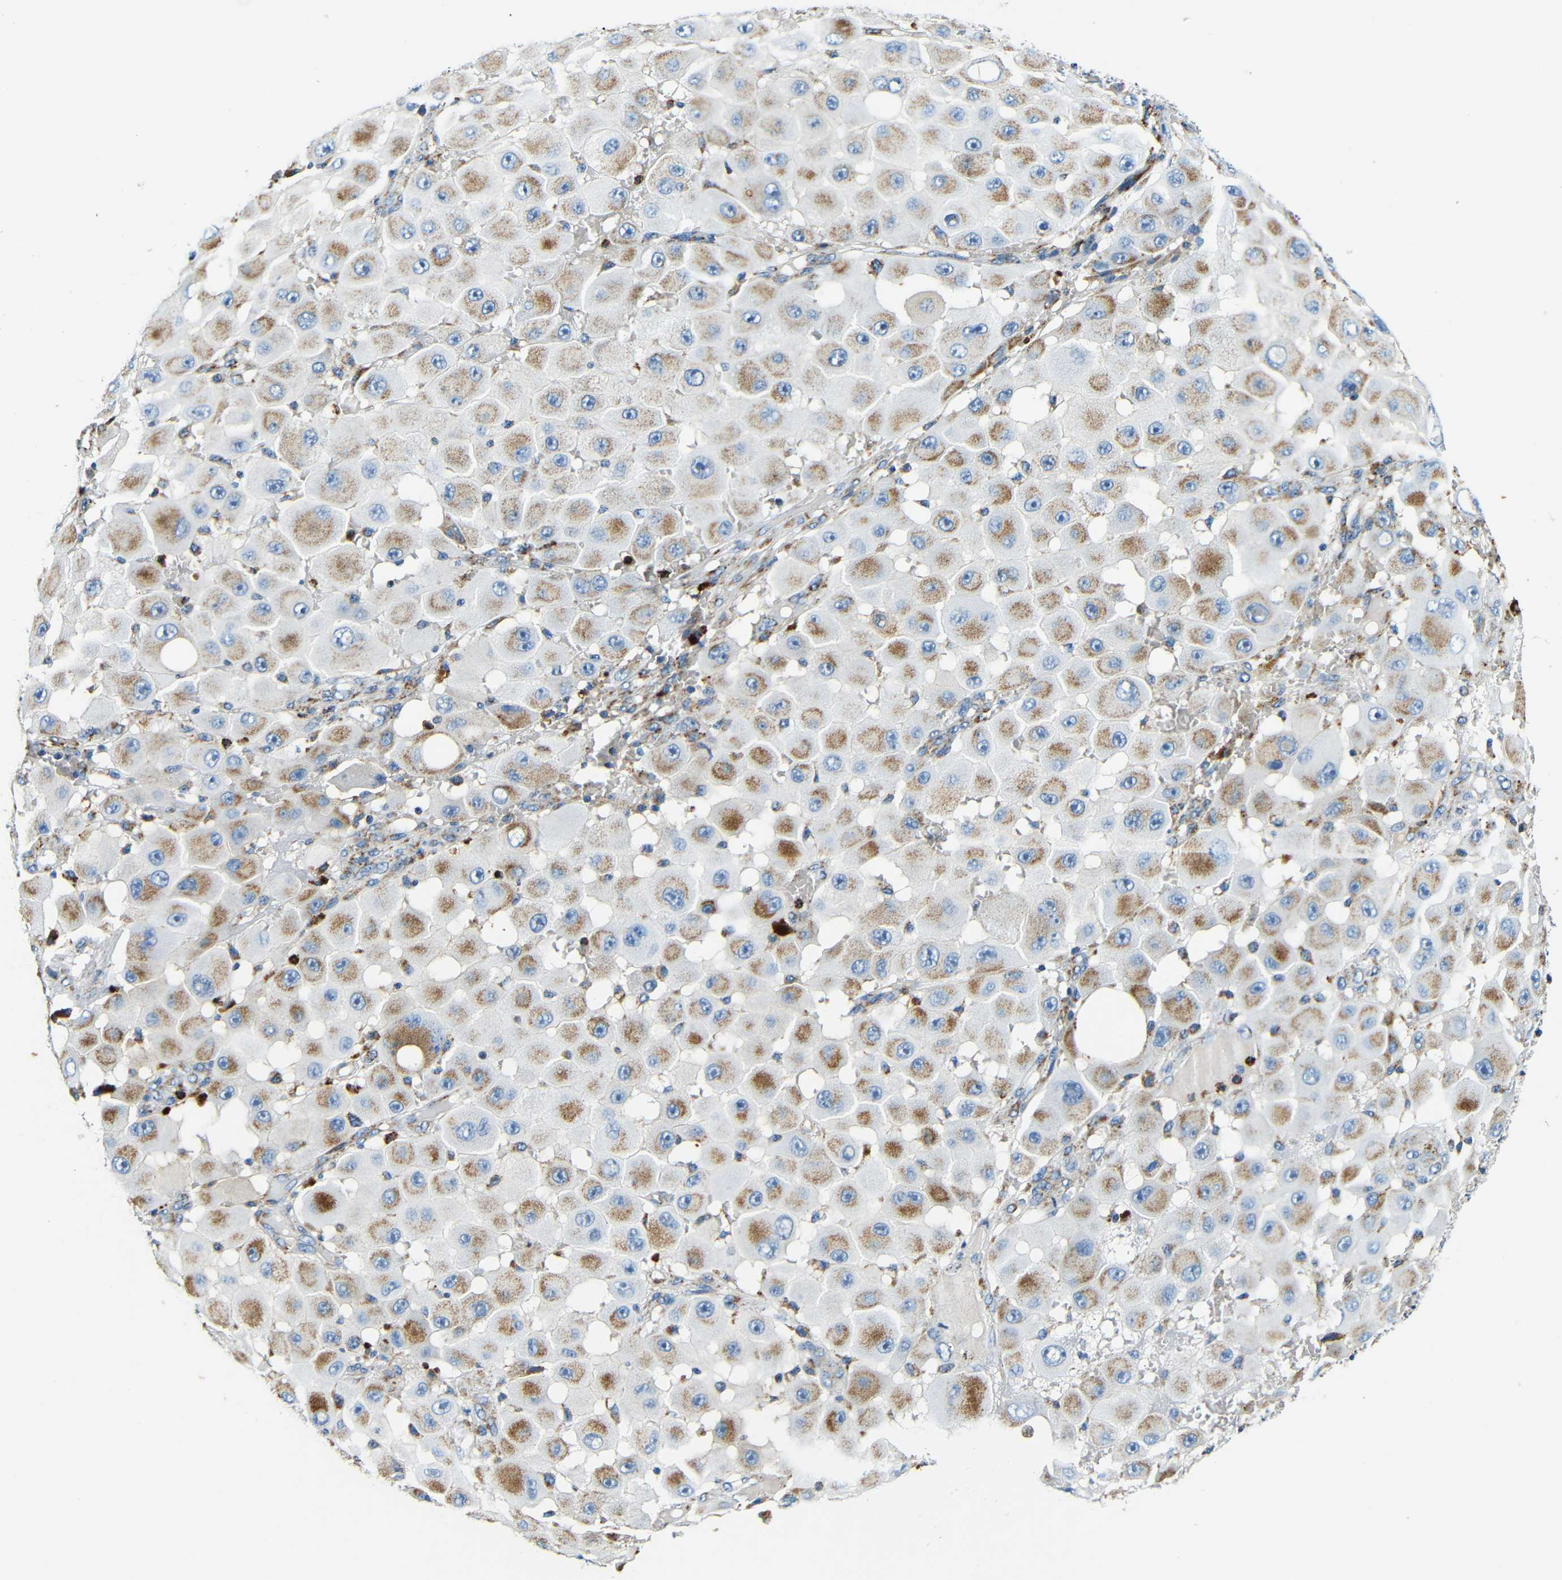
{"staining": {"intensity": "moderate", "quantity": "25%-75%", "location": "cytoplasmic/membranous"}, "tissue": "melanoma", "cell_type": "Tumor cells", "image_type": "cancer", "snomed": [{"axis": "morphology", "description": "Malignant melanoma, NOS"}, {"axis": "topography", "description": "Skin"}], "caption": "Immunohistochemical staining of malignant melanoma reveals moderate cytoplasmic/membranous protein positivity in approximately 25%-75% of tumor cells.", "gene": "GALNT18", "patient": {"sex": "female", "age": 81}}